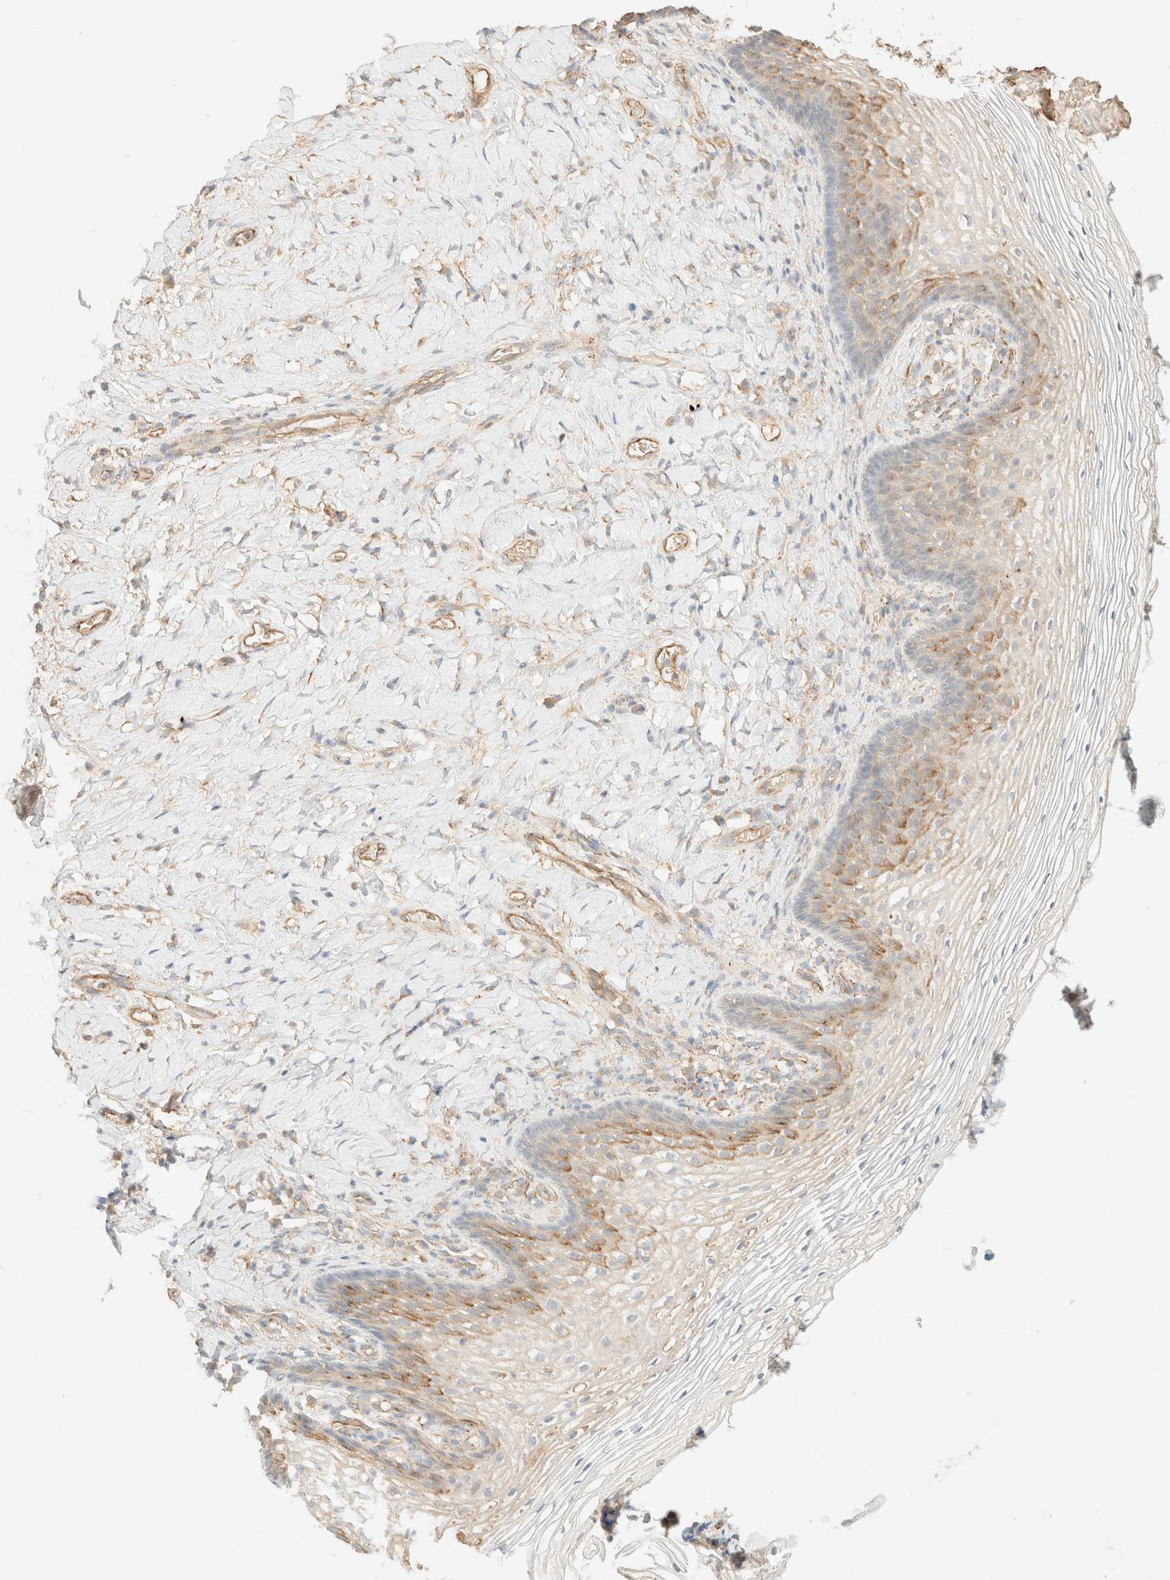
{"staining": {"intensity": "moderate", "quantity": "25%-75%", "location": "cytoplasmic/membranous"}, "tissue": "vagina", "cell_type": "Squamous epithelial cells", "image_type": "normal", "snomed": [{"axis": "morphology", "description": "Normal tissue, NOS"}, {"axis": "topography", "description": "Vagina"}], "caption": "A medium amount of moderate cytoplasmic/membranous expression is present in about 25%-75% of squamous epithelial cells in normal vagina. The staining was performed using DAB to visualize the protein expression in brown, while the nuclei were stained in blue with hematoxylin (Magnification: 20x).", "gene": "SPARCL1", "patient": {"sex": "female", "age": 60}}